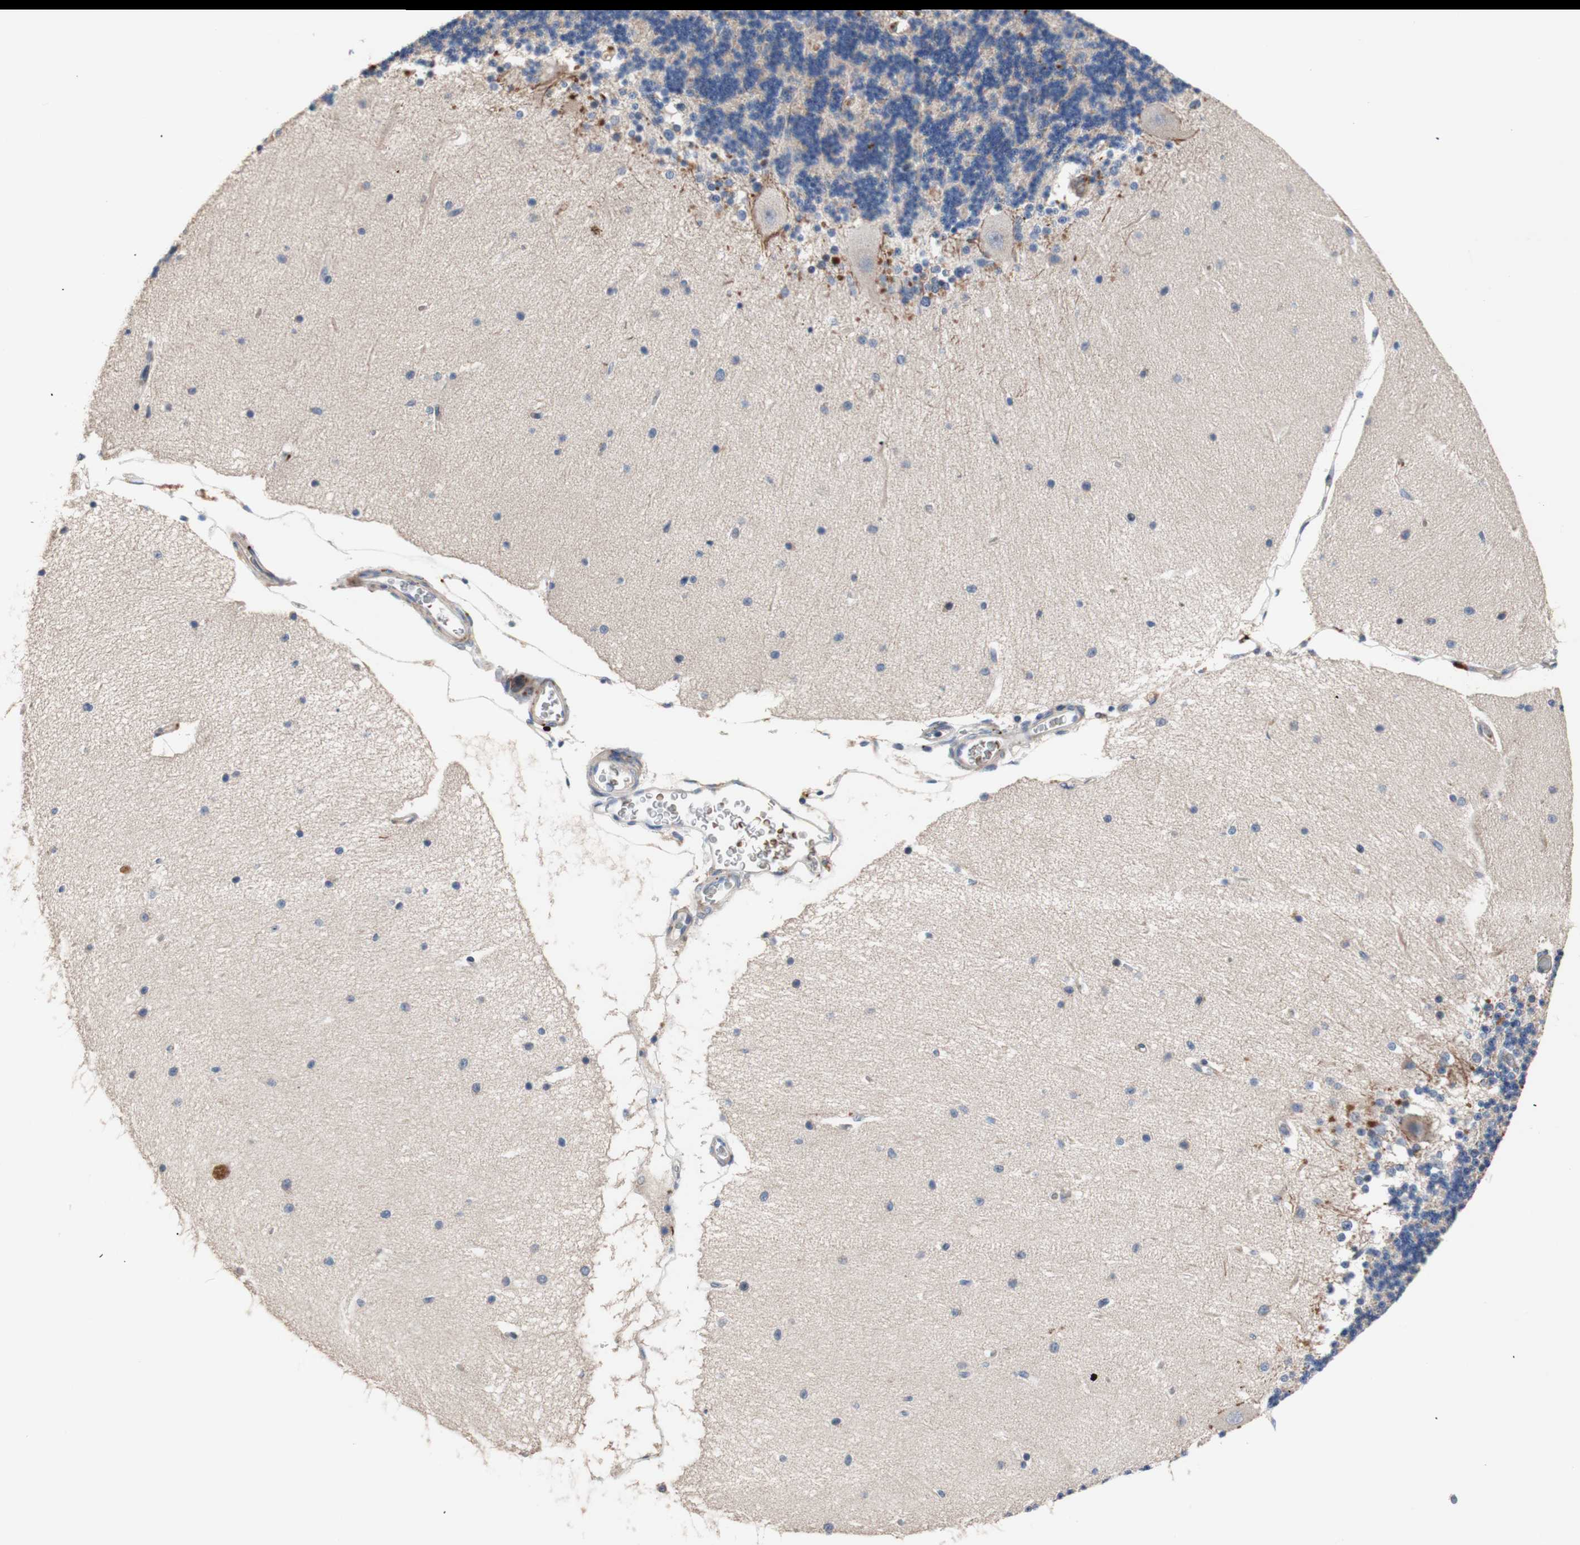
{"staining": {"intensity": "moderate", "quantity": "<25%", "location": "cytoplasmic/membranous"}, "tissue": "cerebellum", "cell_type": "Cells in granular layer", "image_type": "normal", "snomed": [{"axis": "morphology", "description": "Normal tissue, NOS"}, {"axis": "topography", "description": "Cerebellum"}], "caption": "An IHC image of unremarkable tissue is shown. Protein staining in brown labels moderate cytoplasmic/membranous positivity in cerebellum within cells in granular layer. (Stains: DAB in brown, nuclei in blue, Microscopy: brightfield microscopy at high magnification).", "gene": "CDON", "patient": {"sex": "female", "age": 54}}